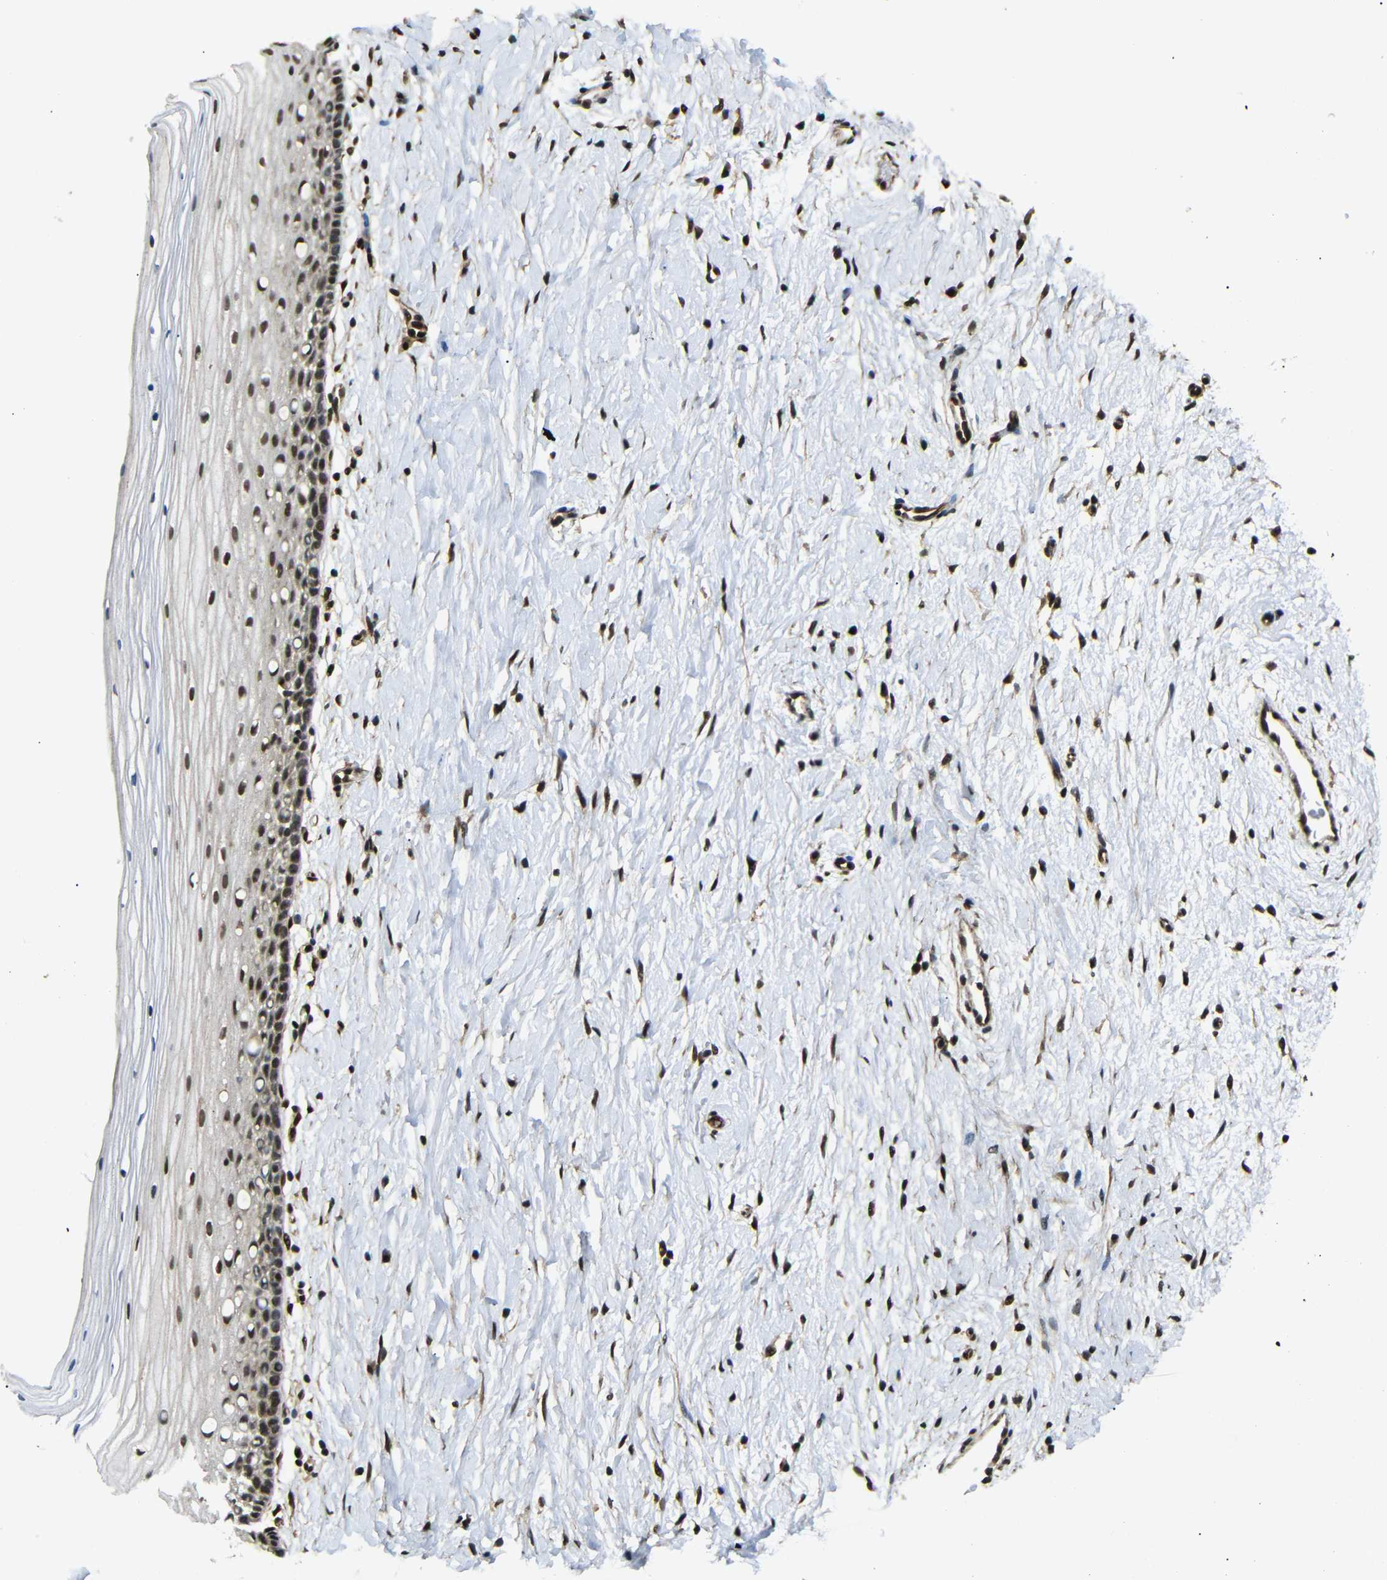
{"staining": {"intensity": "strong", "quantity": ">75%", "location": "nuclear"}, "tissue": "cervix", "cell_type": "Glandular cells", "image_type": "normal", "snomed": [{"axis": "morphology", "description": "Normal tissue, NOS"}, {"axis": "topography", "description": "Cervix"}], "caption": "High-power microscopy captured an immunohistochemistry (IHC) image of benign cervix, revealing strong nuclear staining in about >75% of glandular cells. Ihc stains the protein of interest in brown and the nuclei are stained blue.", "gene": "TBX2", "patient": {"sex": "female", "age": 39}}